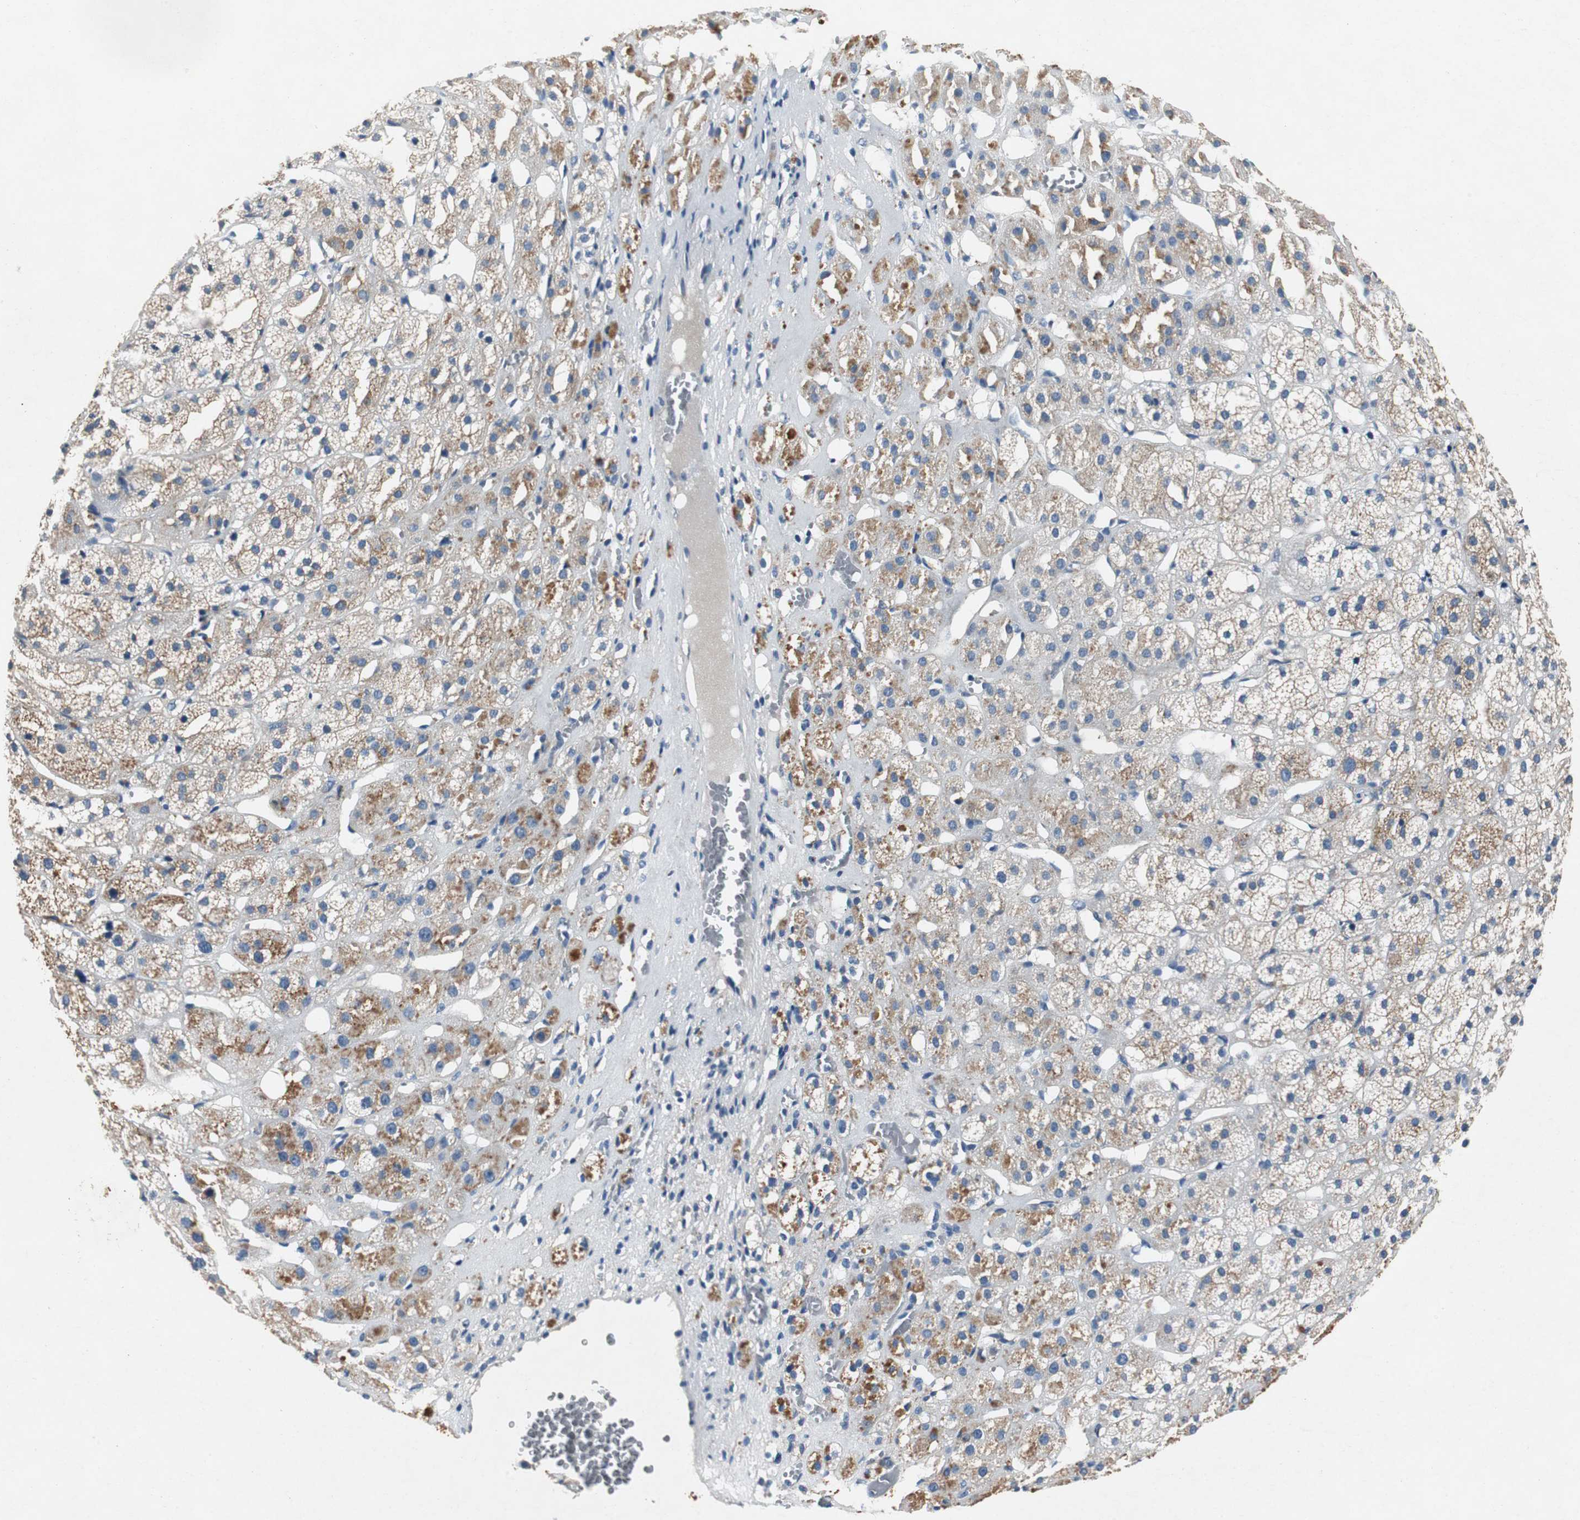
{"staining": {"intensity": "moderate", "quantity": "25%-75%", "location": "cytoplasmic/membranous"}, "tissue": "adrenal gland", "cell_type": "Glandular cells", "image_type": "normal", "snomed": [{"axis": "morphology", "description": "Normal tissue, NOS"}, {"axis": "topography", "description": "Adrenal gland"}], "caption": "Immunohistochemistry (IHC) histopathology image of benign human adrenal gland stained for a protein (brown), which displays medium levels of moderate cytoplasmic/membranous positivity in approximately 25%-75% of glandular cells.", "gene": "RPL35", "patient": {"sex": "female", "age": 71}}